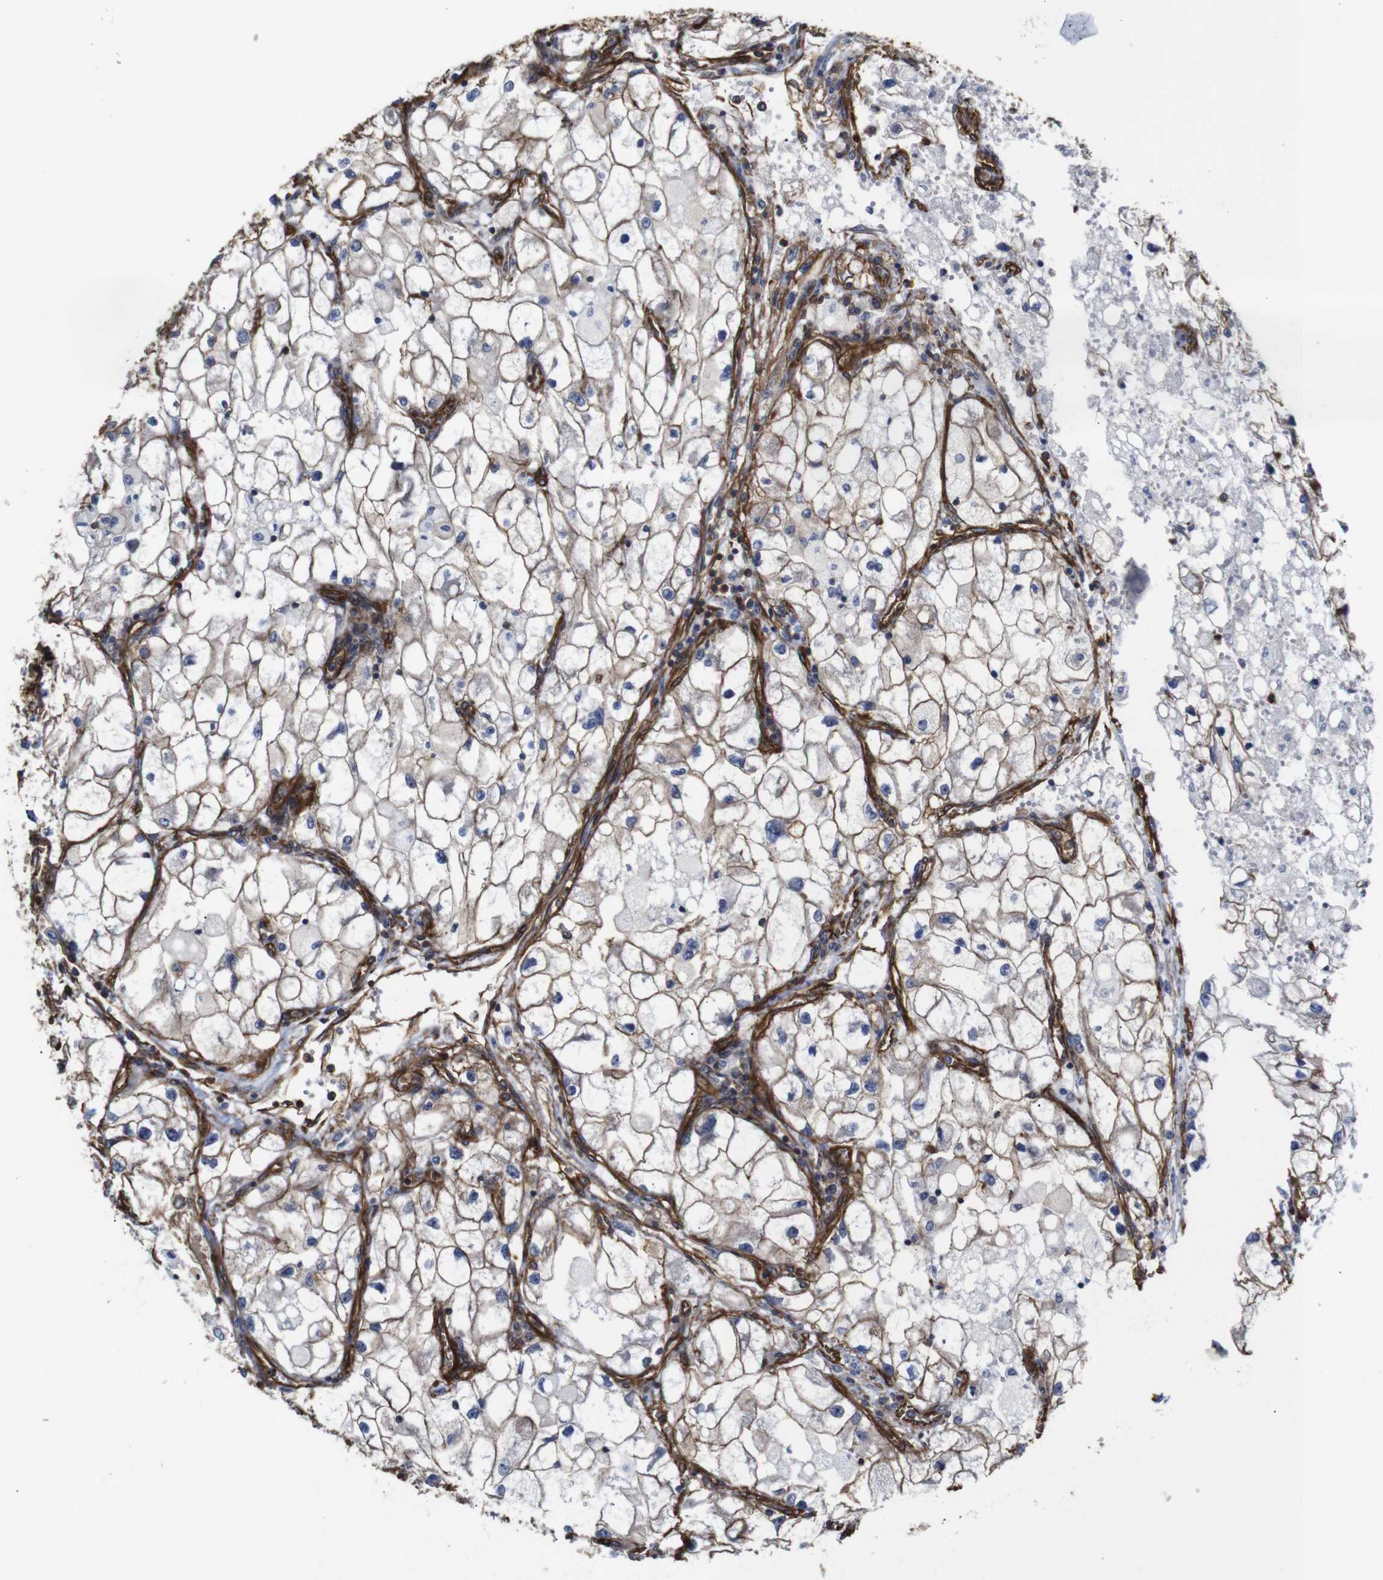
{"staining": {"intensity": "moderate", "quantity": ">75%", "location": "cytoplasmic/membranous"}, "tissue": "renal cancer", "cell_type": "Tumor cells", "image_type": "cancer", "snomed": [{"axis": "morphology", "description": "Adenocarcinoma, NOS"}, {"axis": "topography", "description": "Kidney"}], "caption": "Immunohistochemistry (IHC) image of neoplastic tissue: renal cancer (adenocarcinoma) stained using IHC displays medium levels of moderate protein expression localized specifically in the cytoplasmic/membranous of tumor cells, appearing as a cytoplasmic/membranous brown color.", "gene": "SPTBN1", "patient": {"sex": "female", "age": 70}}